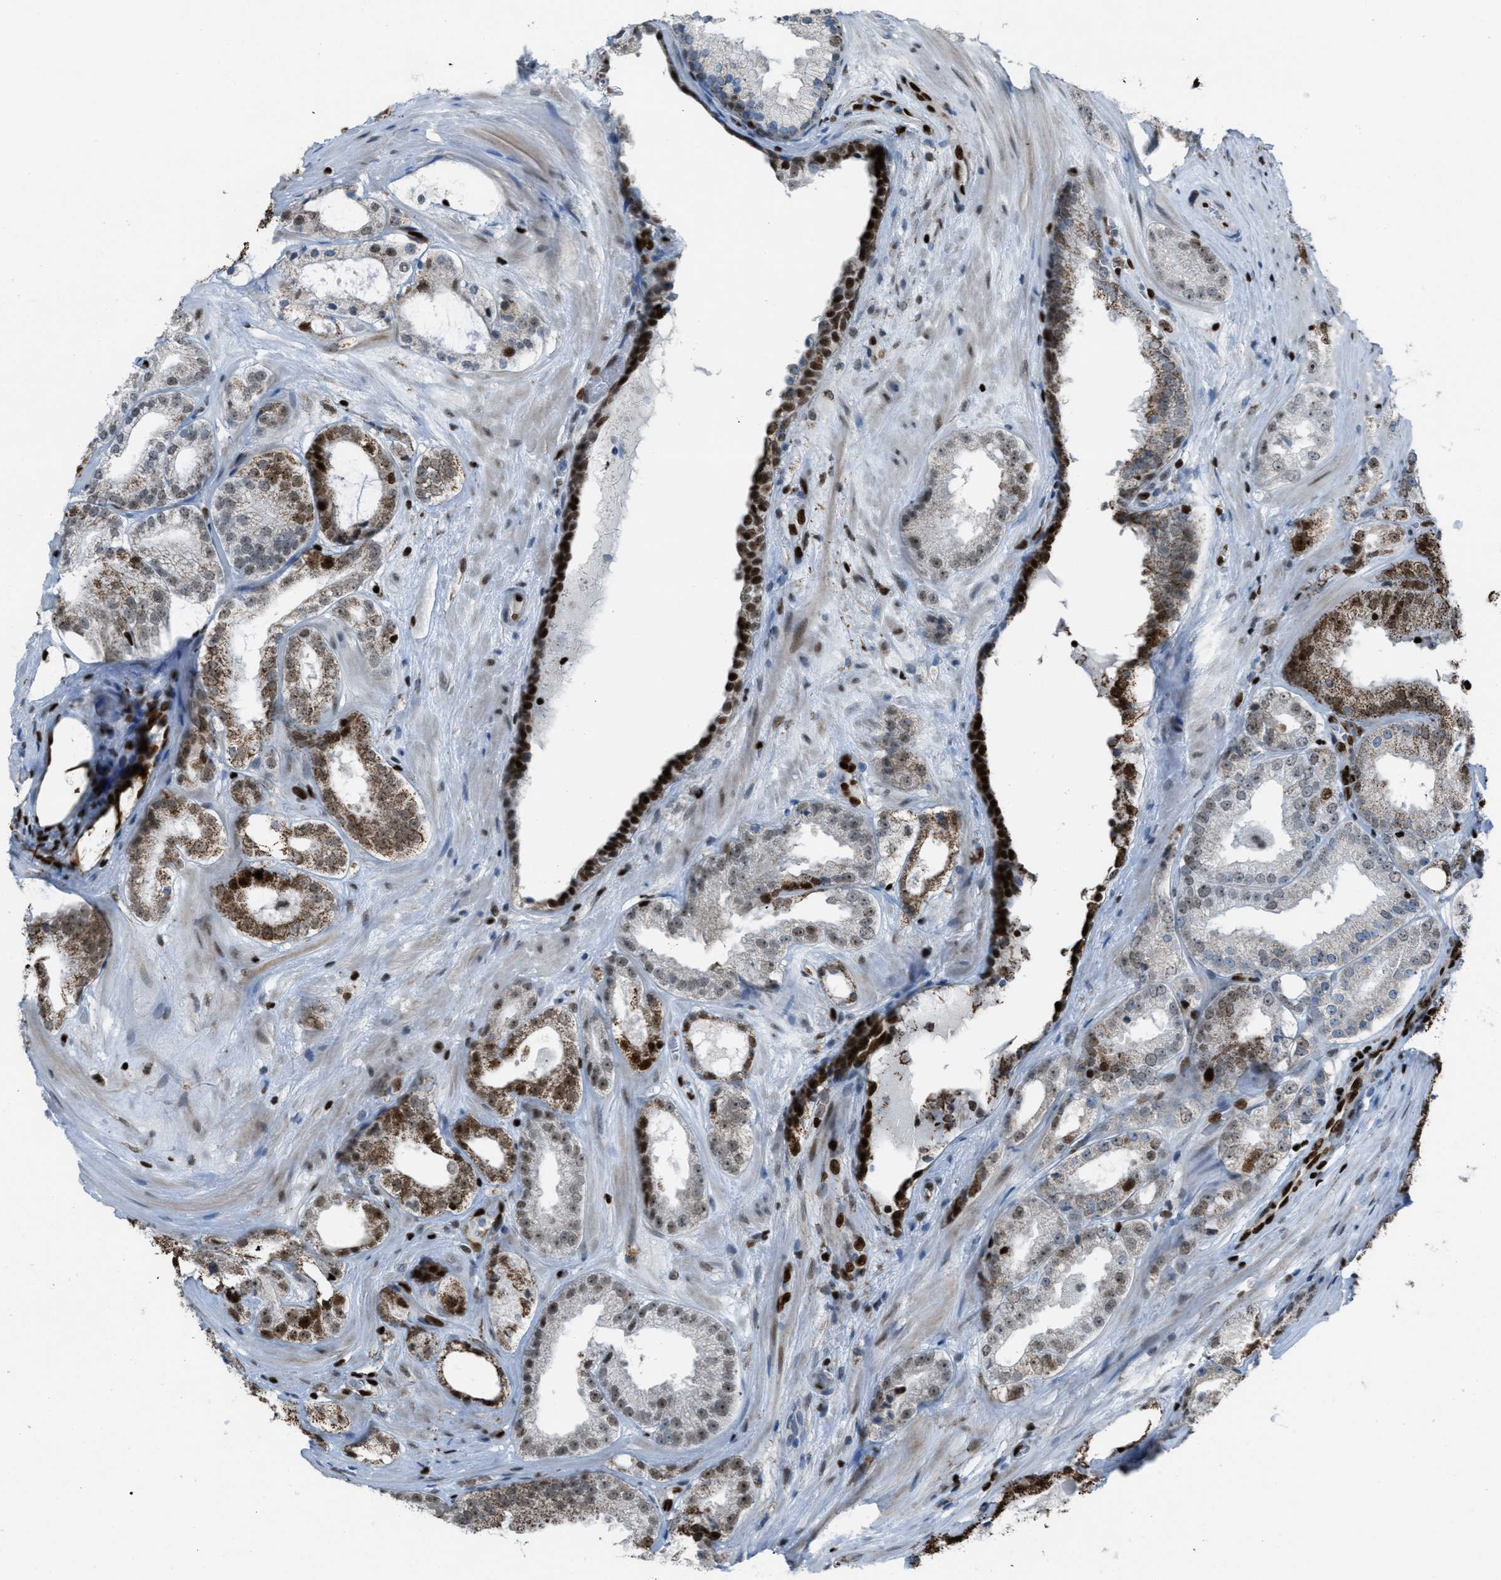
{"staining": {"intensity": "moderate", "quantity": "25%-75%", "location": "cytoplasmic/membranous,nuclear"}, "tissue": "prostate cancer", "cell_type": "Tumor cells", "image_type": "cancer", "snomed": [{"axis": "morphology", "description": "Adenocarcinoma, High grade"}, {"axis": "topography", "description": "Prostate"}], "caption": "High-power microscopy captured an immunohistochemistry (IHC) micrograph of prostate cancer, revealing moderate cytoplasmic/membranous and nuclear expression in approximately 25%-75% of tumor cells. (DAB = brown stain, brightfield microscopy at high magnification).", "gene": "SLFN5", "patient": {"sex": "male", "age": 65}}